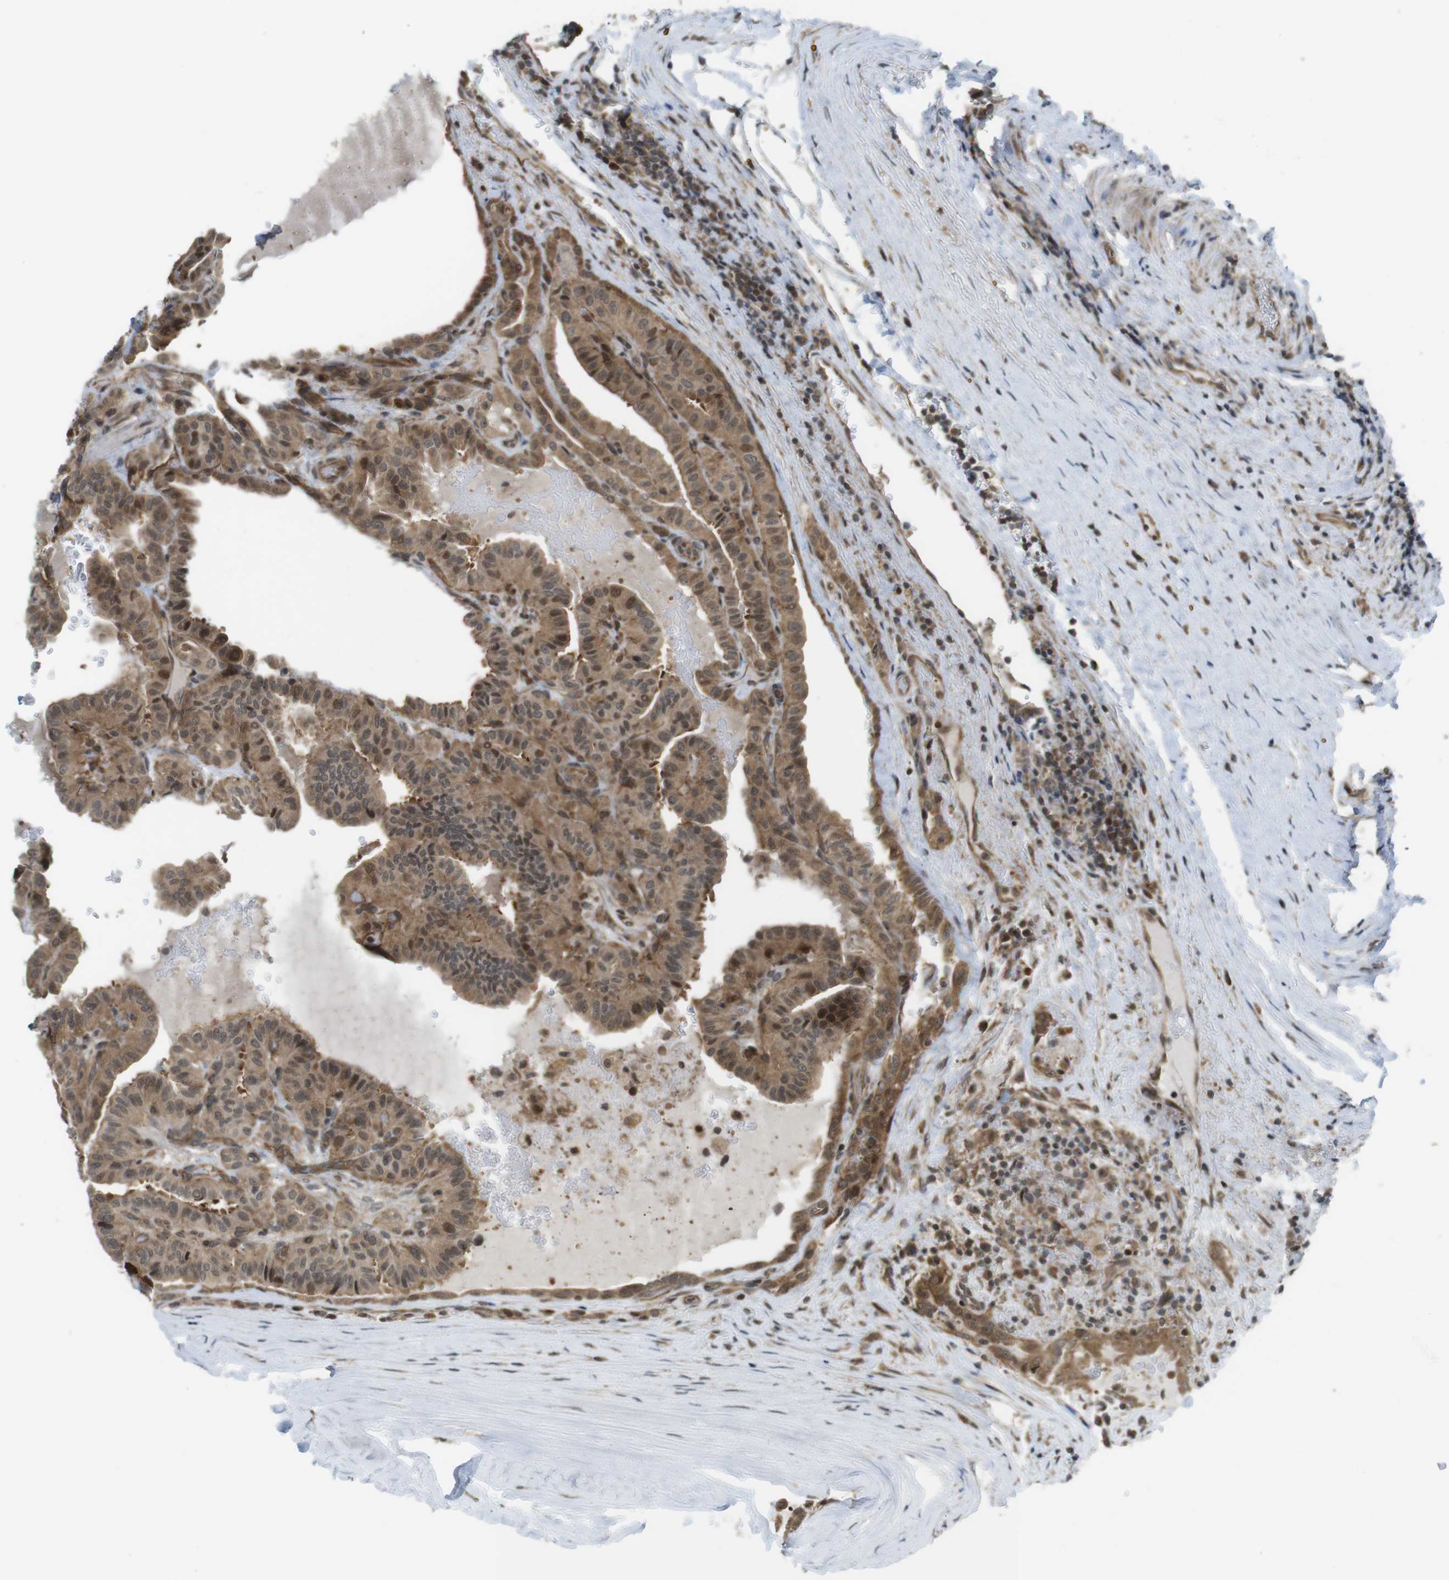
{"staining": {"intensity": "moderate", "quantity": ">75%", "location": "cytoplasmic/membranous,nuclear"}, "tissue": "thyroid cancer", "cell_type": "Tumor cells", "image_type": "cancer", "snomed": [{"axis": "morphology", "description": "Papillary adenocarcinoma, NOS"}, {"axis": "topography", "description": "Thyroid gland"}], "caption": "Papillary adenocarcinoma (thyroid) stained with immunohistochemistry displays moderate cytoplasmic/membranous and nuclear staining in about >75% of tumor cells.", "gene": "CC2D1A", "patient": {"sex": "male", "age": 77}}